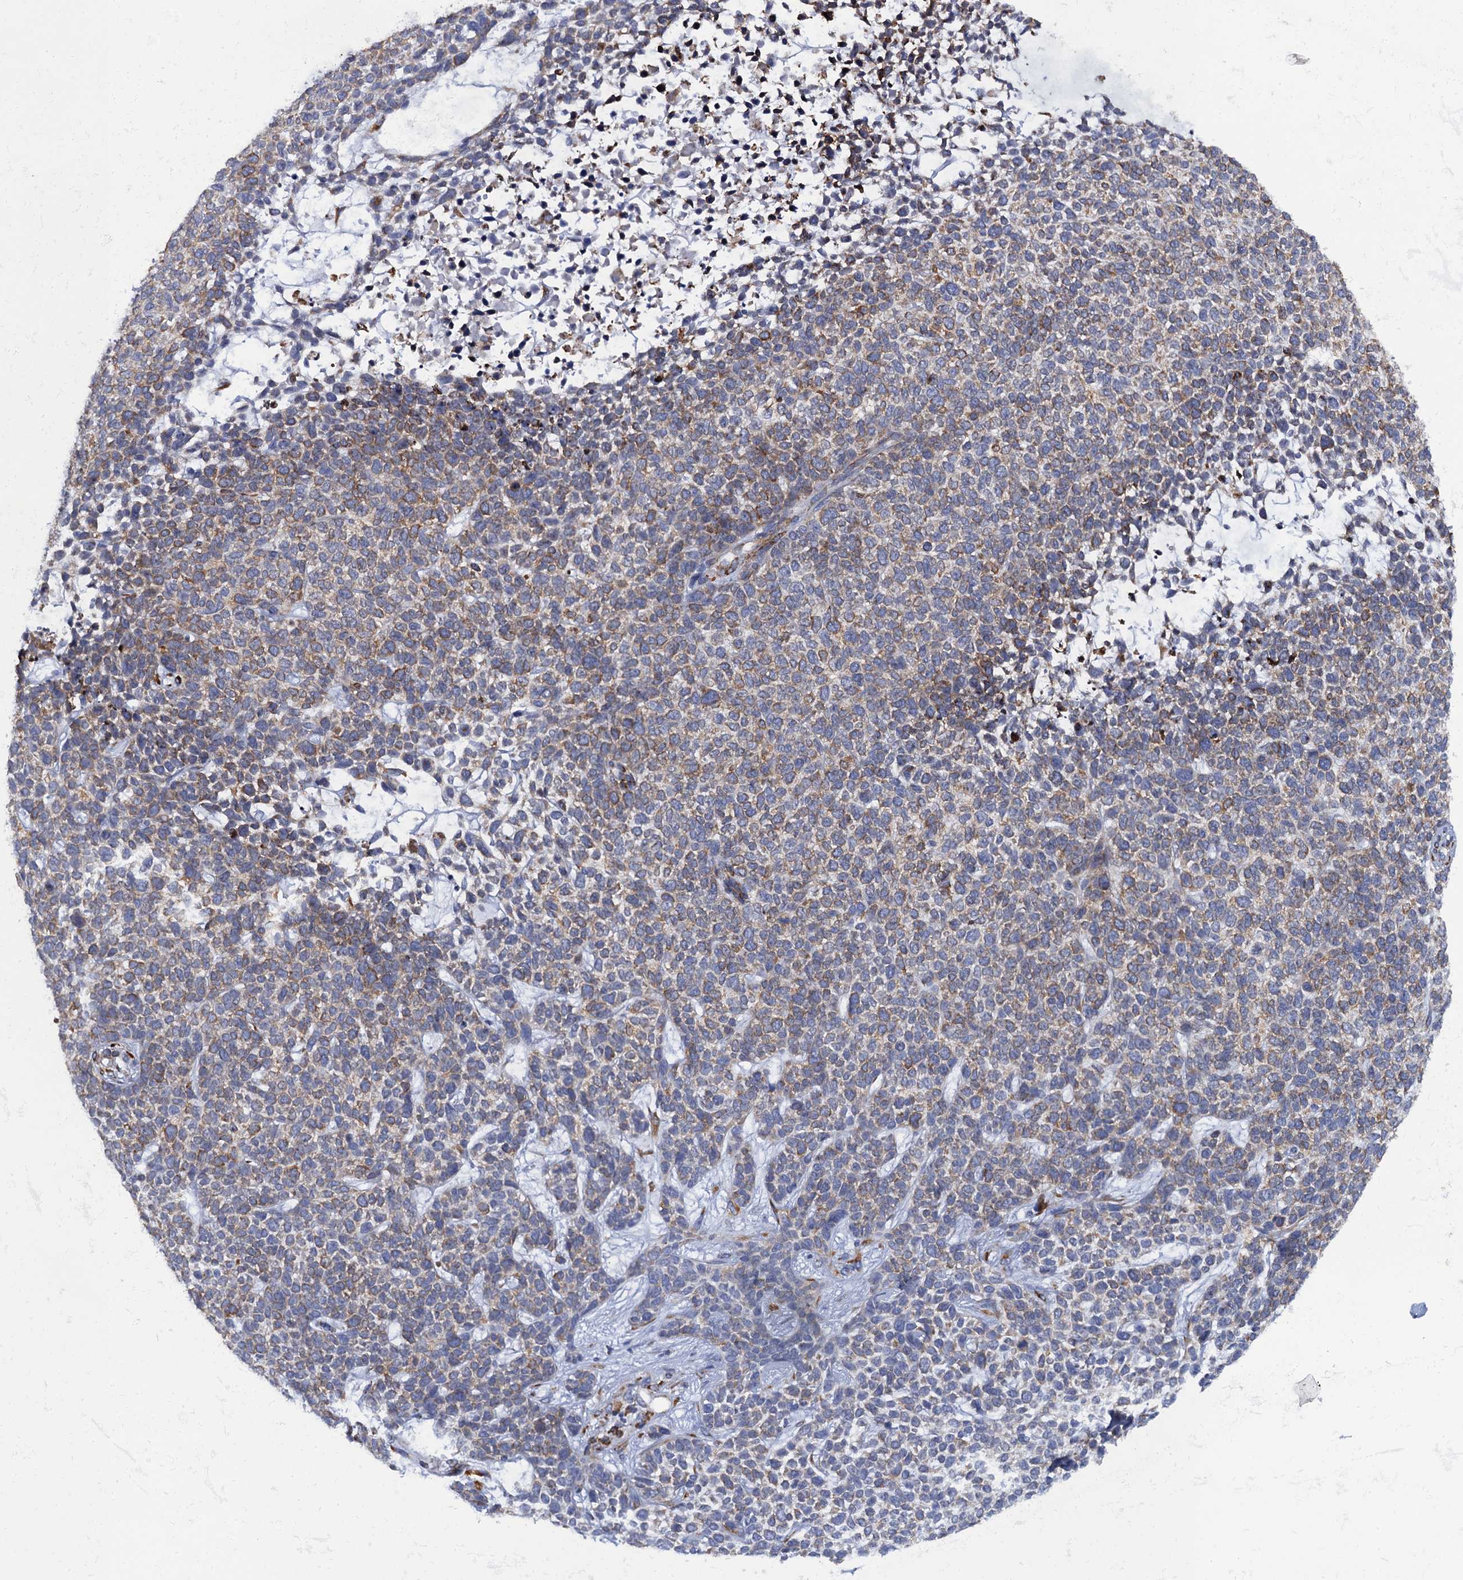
{"staining": {"intensity": "moderate", "quantity": ">75%", "location": "cytoplasmic/membranous"}, "tissue": "skin cancer", "cell_type": "Tumor cells", "image_type": "cancer", "snomed": [{"axis": "morphology", "description": "Basal cell carcinoma"}, {"axis": "topography", "description": "Skin"}], "caption": "A medium amount of moderate cytoplasmic/membranous positivity is identified in about >75% of tumor cells in skin basal cell carcinoma tissue.", "gene": "POGLUT3", "patient": {"sex": "female", "age": 84}}